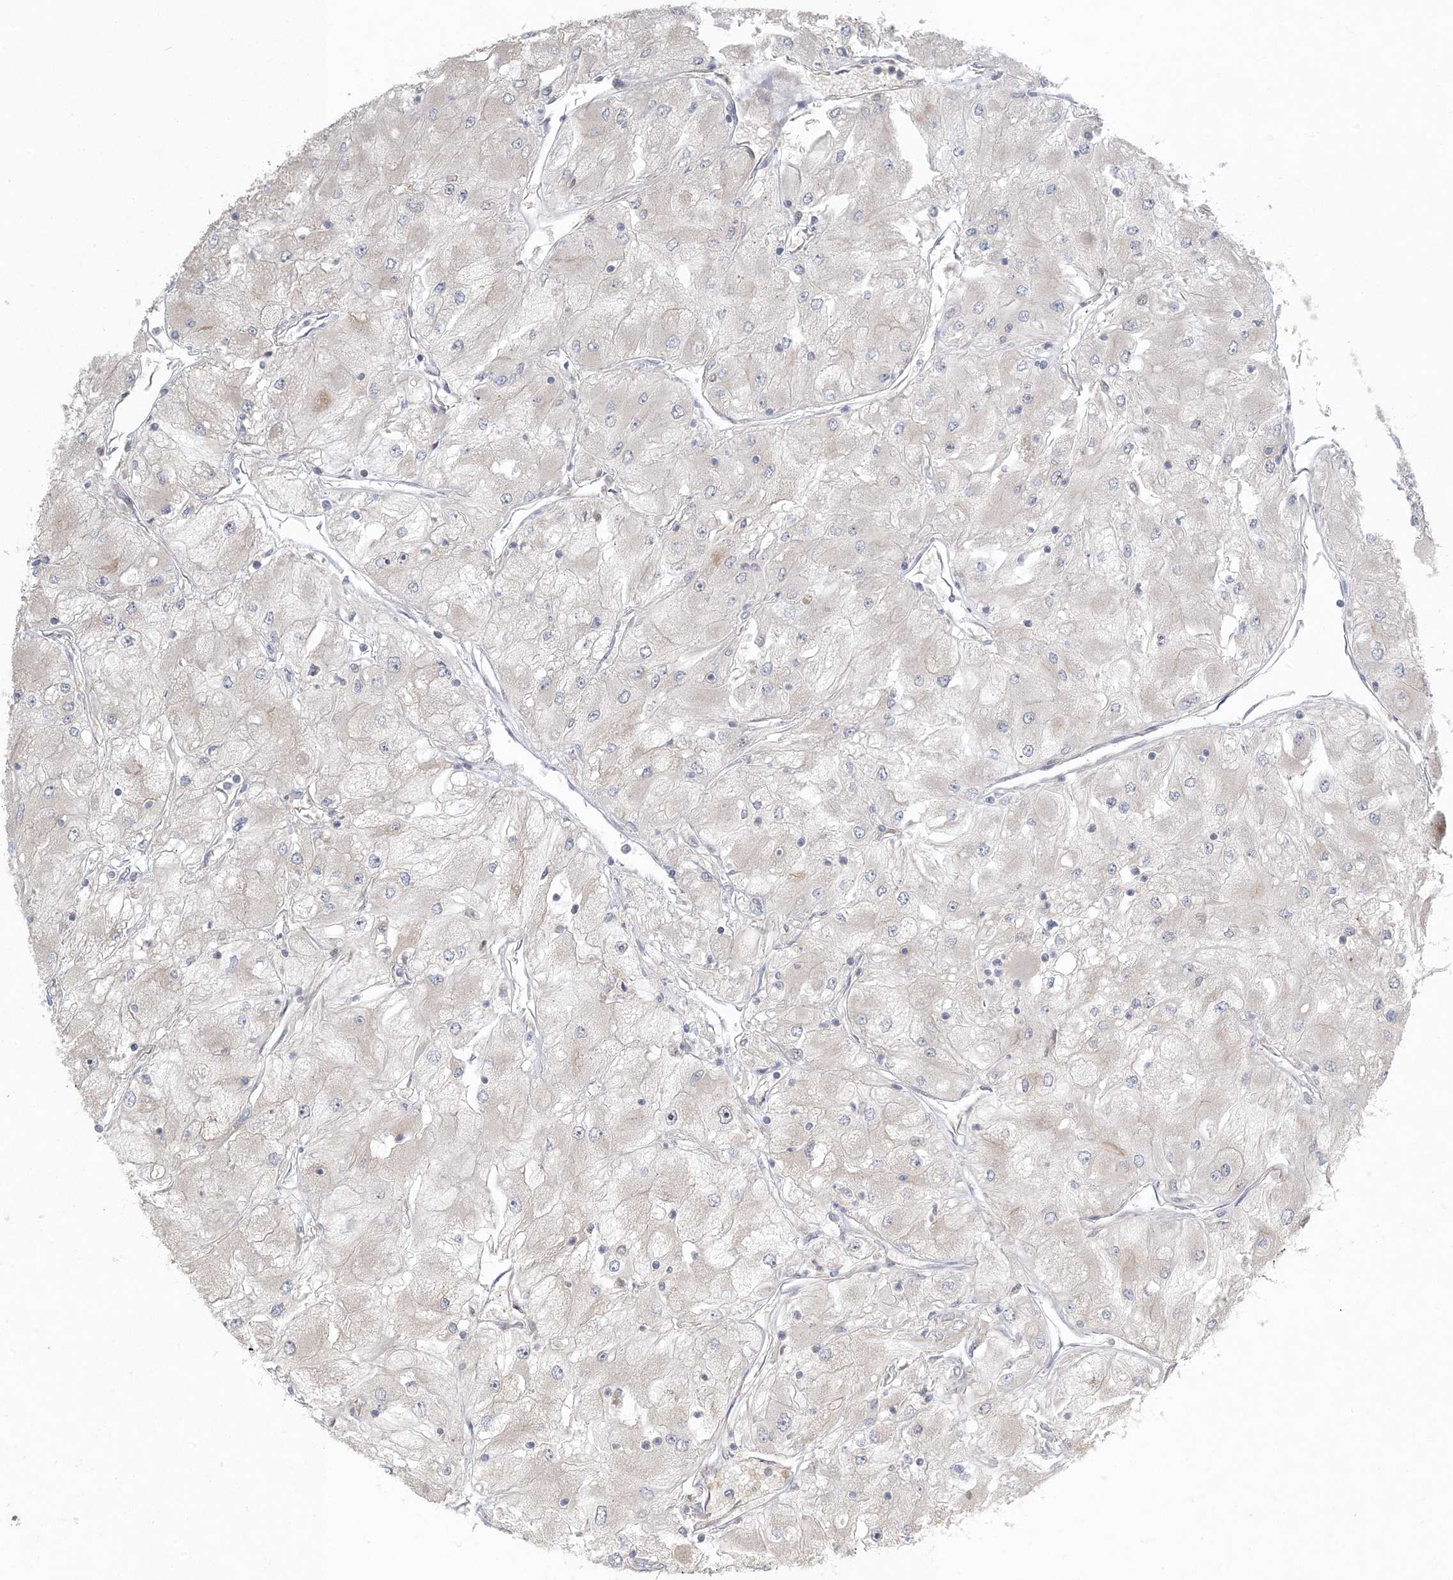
{"staining": {"intensity": "negative", "quantity": "none", "location": "none"}, "tissue": "renal cancer", "cell_type": "Tumor cells", "image_type": "cancer", "snomed": [{"axis": "morphology", "description": "Adenocarcinoma, NOS"}, {"axis": "topography", "description": "Kidney"}], "caption": "Tumor cells show no significant staining in adenocarcinoma (renal). (Stains: DAB immunohistochemistry with hematoxylin counter stain, Microscopy: brightfield microscopy at high magnification).", "gene": "CTDNEP1", "patient": {"sex": "male", "age": 80}}